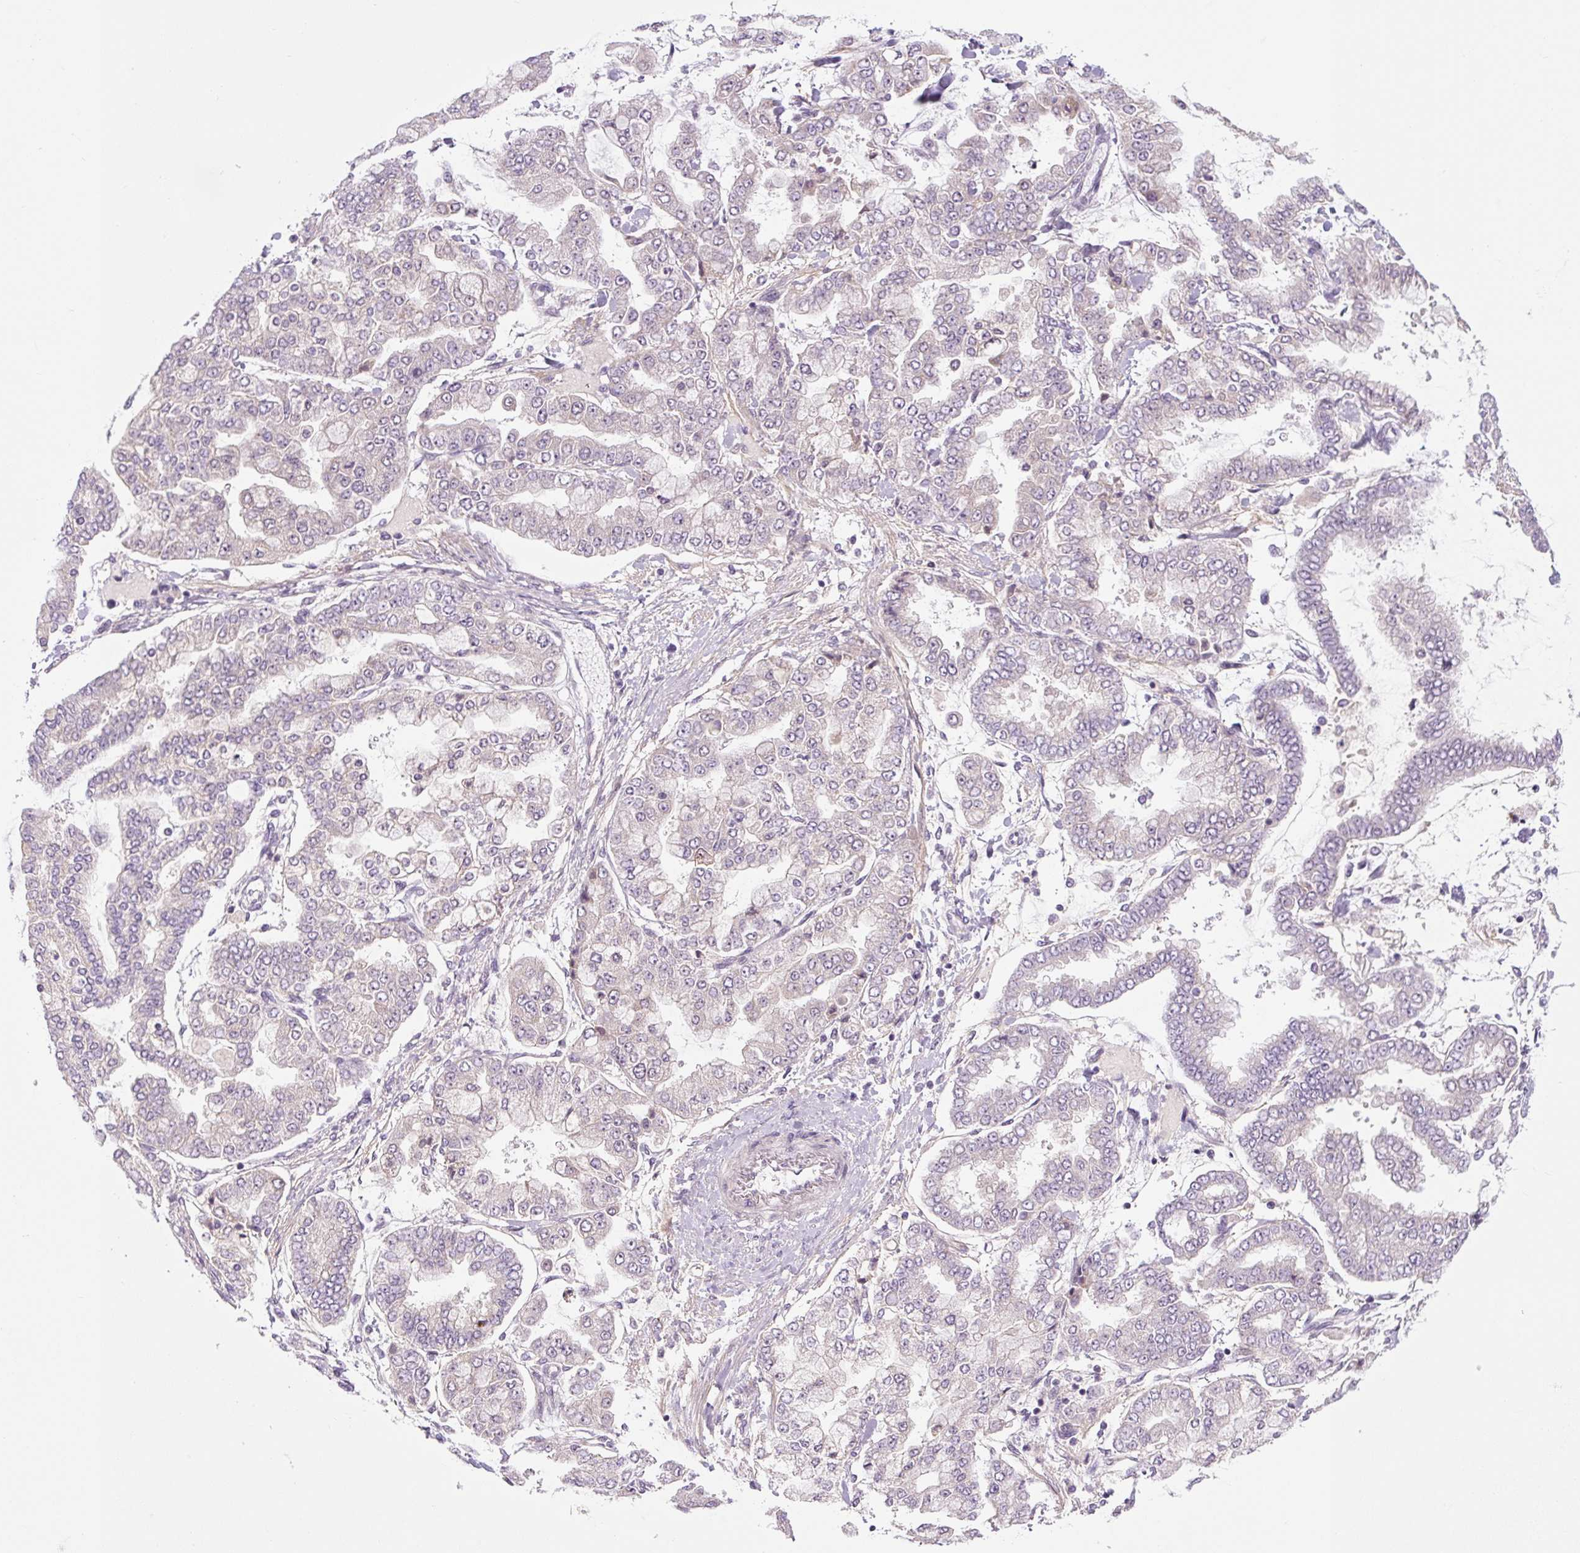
{"staining": {"intensity": "negative", "quantity": "none", "location": "none"}, "tissue": "stomach cancer", "cell_type": "Tumor cells", "image_type": "cancer", "snomed": [{"axis": "morphology", "description": "Normal tissue, NOS"}, {"axis": "morphology", "description": "Adenocarcinoma, NOS"}, {"axis": "topography", "description": "Stomach, upper"}, {"axis": "topography", "description": "Stomach"}], "caption": "The image exhibits no significant positivity in tumor cells of stomach adenocarcinoma. Brightfield microscopy of immunohistochemistry (IHC) stained with DAB (brown) and hematoxylin (blue), captured at high magnification.", "gene": "PRKAA2", "patient": {"sex": "male", "age": 76}}